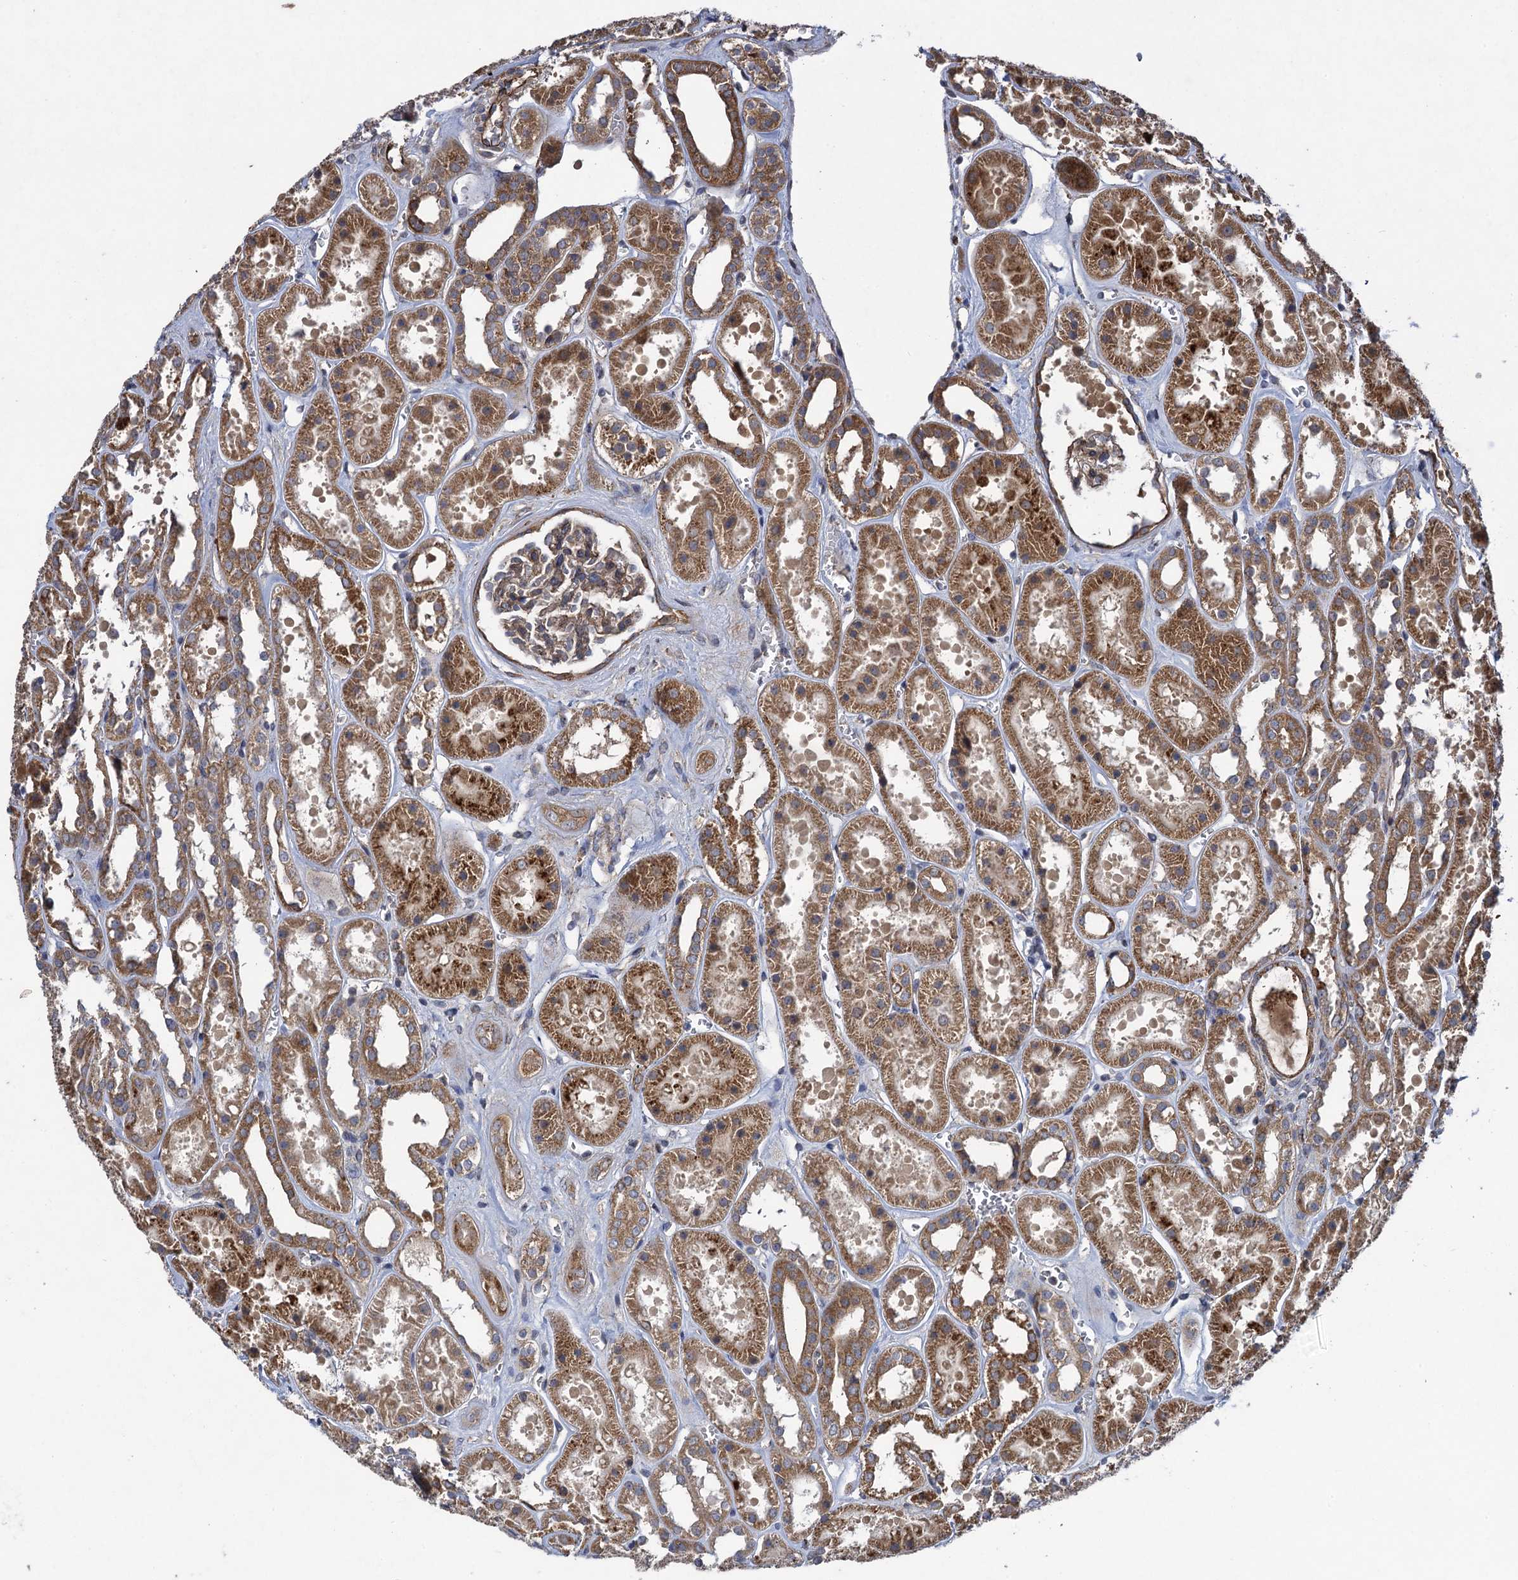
{"staining": {"intensity": "moderate", "quantity": ">75%", "location": "cytoplasmic/membranous"}, "tissue": "kidney", "cell_type": "Cells in glomeruli", "image_type": "normal", "snomed": [{"axis": "morphology", "description": "Normal tissue, NOS"}, {"axis": "topography", "description": "Kidney"}], "caption": "DAB (3,3'-diaminobenzidine) immunohistochemical staining of benign kidney exhibits moderate cytoplasmic/membranous protein staining in approximately >75% of cells in glomeruli.", "gene": "HAUS1", "patient": {"sex": "female", "age": 41}}